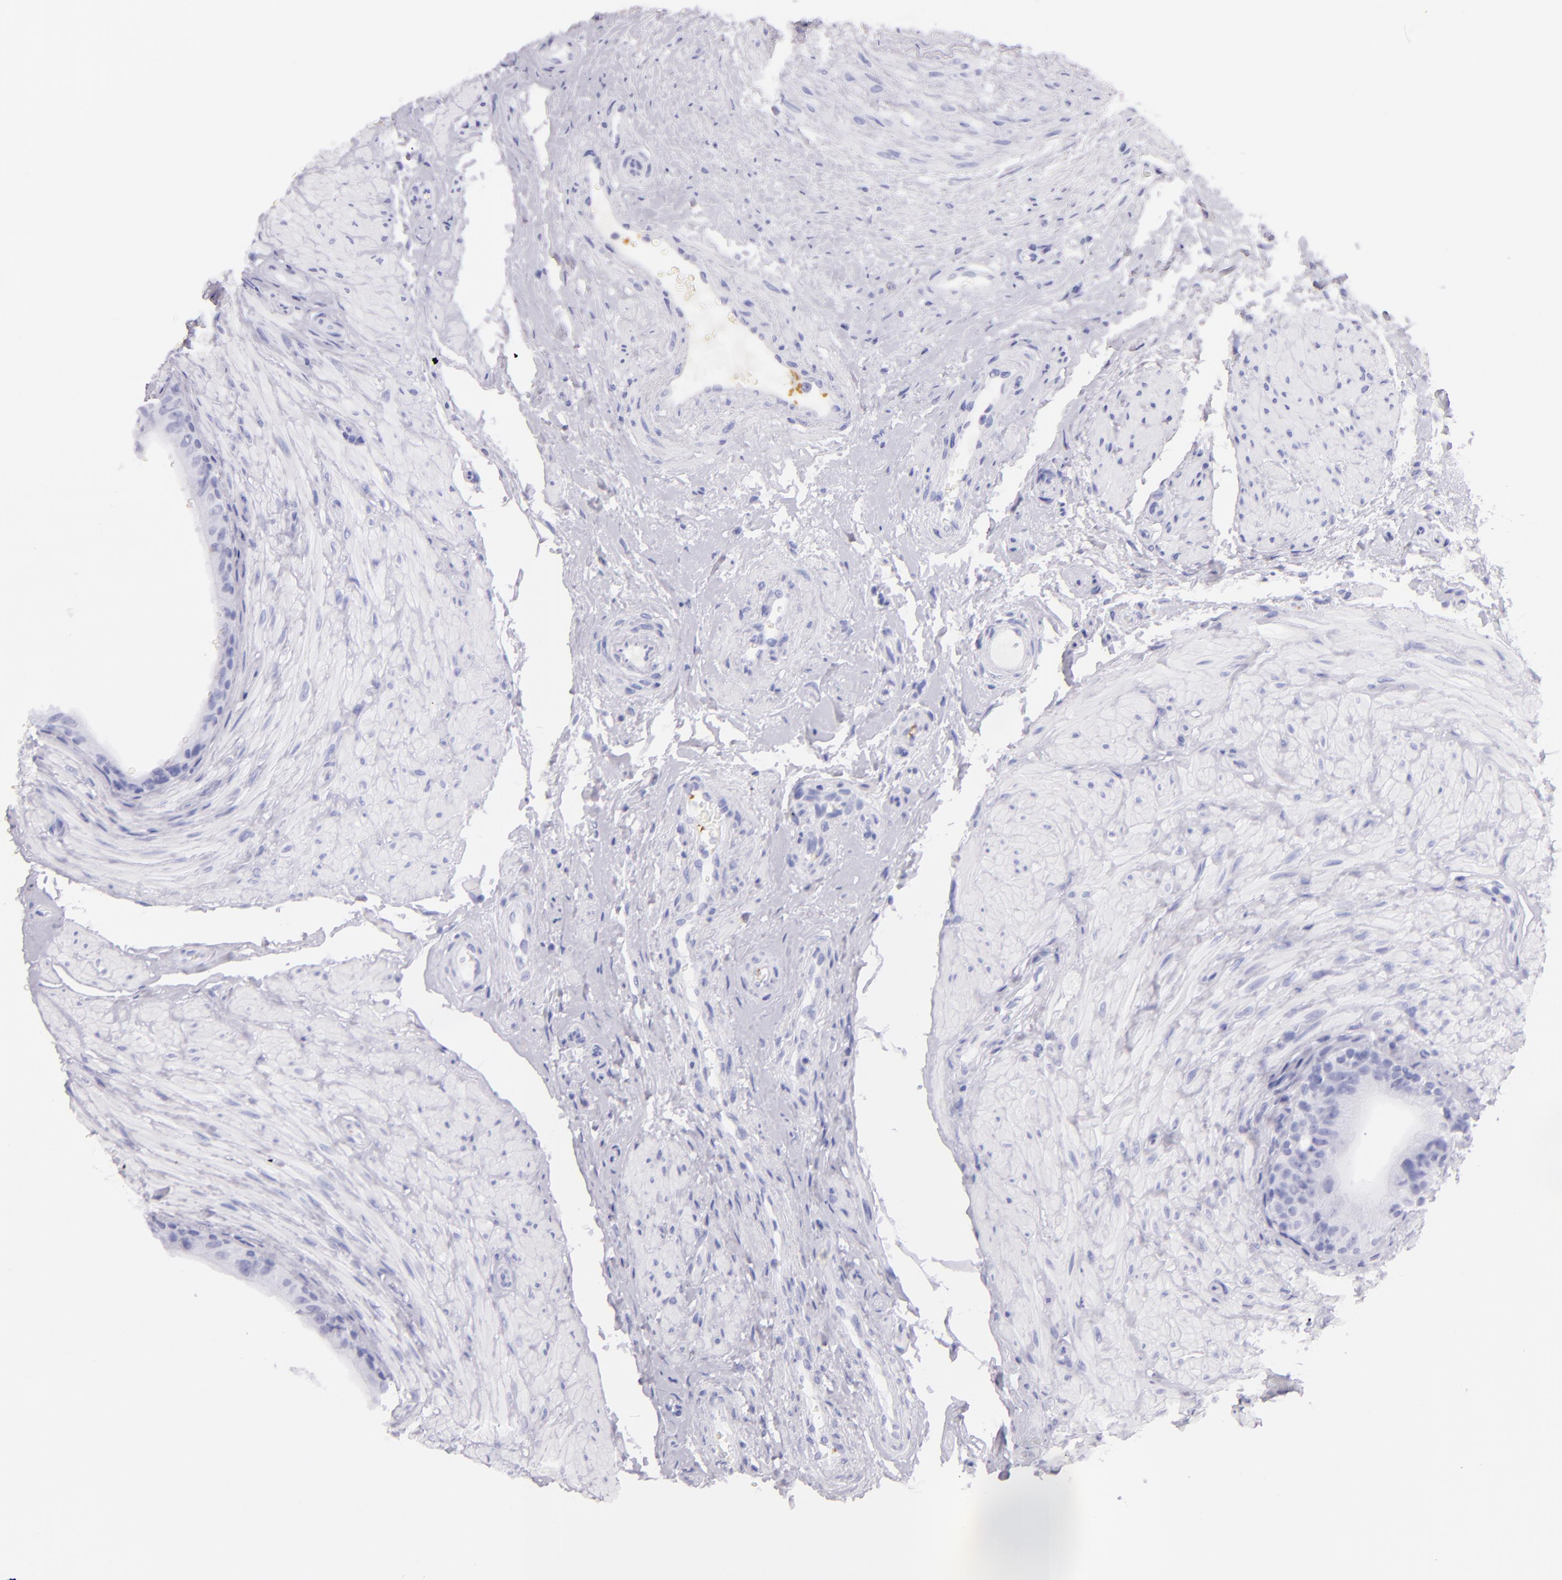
{"staining": {"intensity": "negative", "quantity": "none", "location": "none"}, "tissue": "epididymis", "cell_type": "Glandular cells", "image_type": "normal", "snomed": [{"axis": "morphology", "description": "Normal tissue, NOS"}, {"axis": "topography", "description": "Epididymis"}], "caption": "This is a histopathology image of immunohistochemistry staining of benign epididymis, which shows no staining in glandular cells. (Brightfield microscopy of DAB (3,3'-diaminobenzidine) immunohistochemistry at high magnification).", "gene": "GP1BA", "patient": {"sex": "male", "age": 68}}